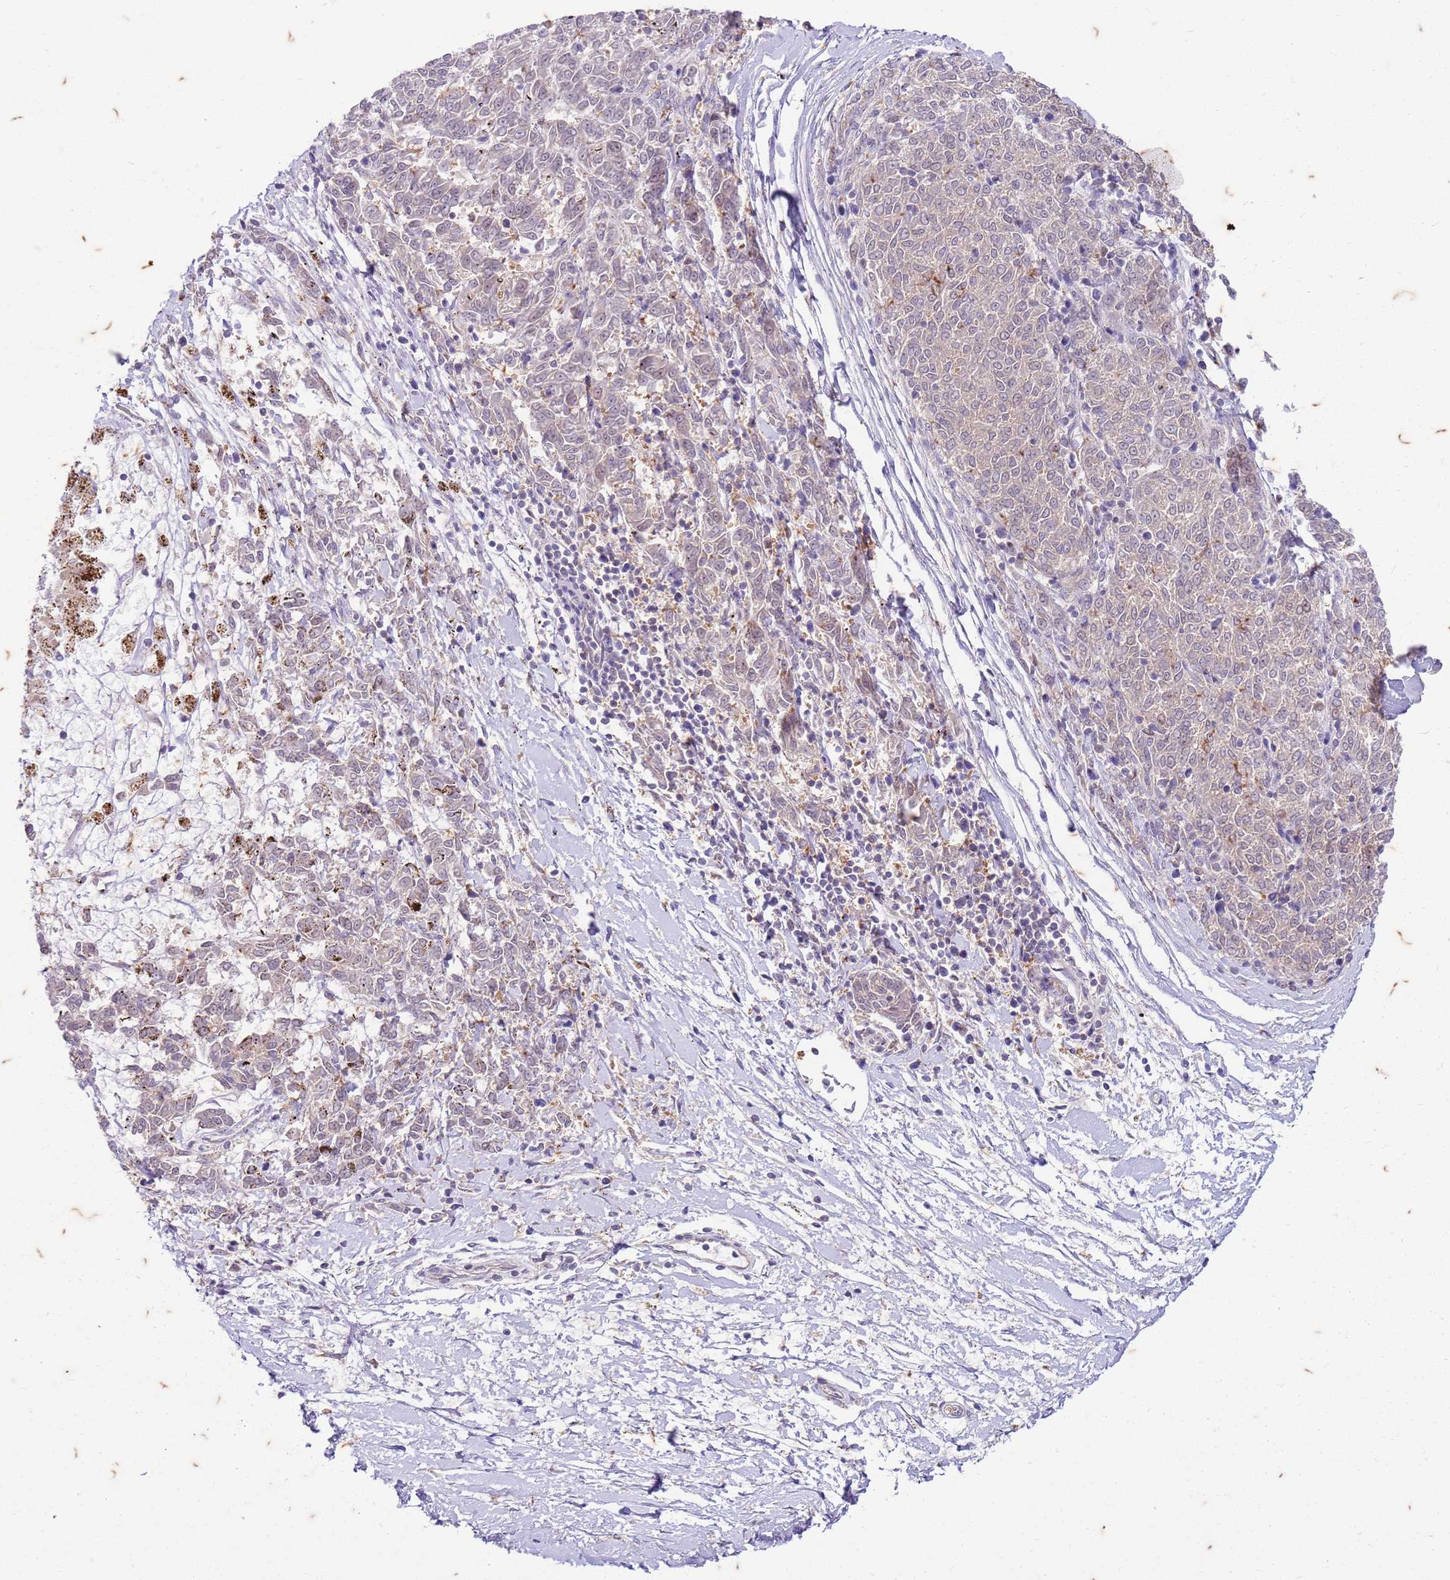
{"staining": {"intensity": "negative", "quantity": "none", "location": "none"}, "tissue": "melanoma", "cell_type": "Tumor cells", "image_type": "cancer", "snomed": [{"axis": "morphology", "description": "Malignant melanoma, NOS"}, {"axis": "topography", "description": "Skin"}], "caption": "This is an immunohistochemistry image of human melanoma. There is no positivity in tumor cells.", "gene": "RAPGEF3", "patient": {"sex": "female", "age": 72}}